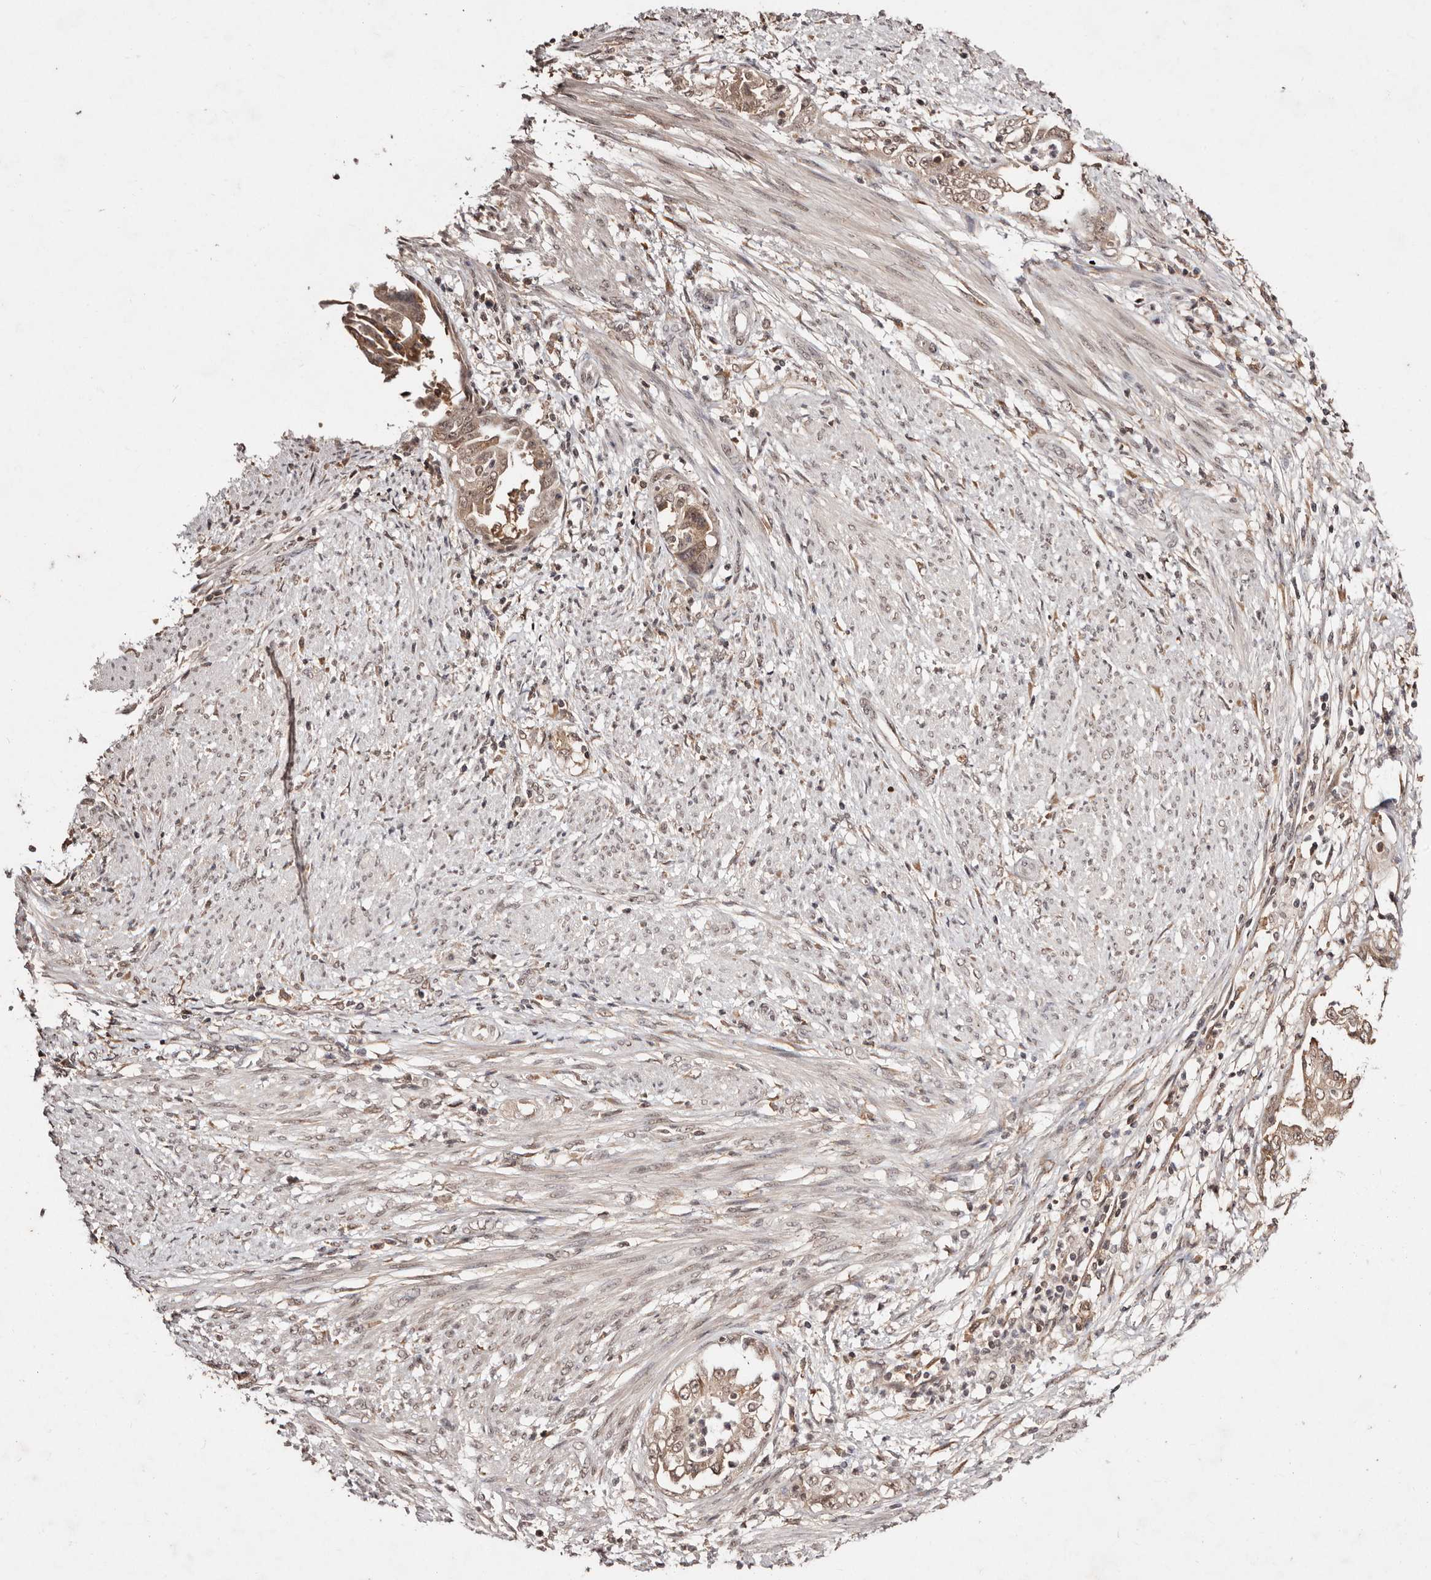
{"staining": {"intensity": "moderate", "quantity": ">75%", "location": "cytoplasmic/membranous"}, "tissue": "endometrial cancer", "cell_type": "Tumor cells", "image_type": "cancer", "snomed": [{"axis": "morphology", "description": "Adenocarcinoma, NOS"}, {"axis": "topography", "description": "Endometrium"}], "caption": "Immunohistochemical staining of human endometrial adenocarcinoma displays medium levels of moderate cytoplasmic/membranous protein expression in approximately >75% of tumor cells. The protein of interest is stained brown, and the nuclei are stained in blue (DAB IHC with brightfield microscopy, high magnification).", "gene": "BICRAL", "patient": {"sex": "female", "age": 85}}